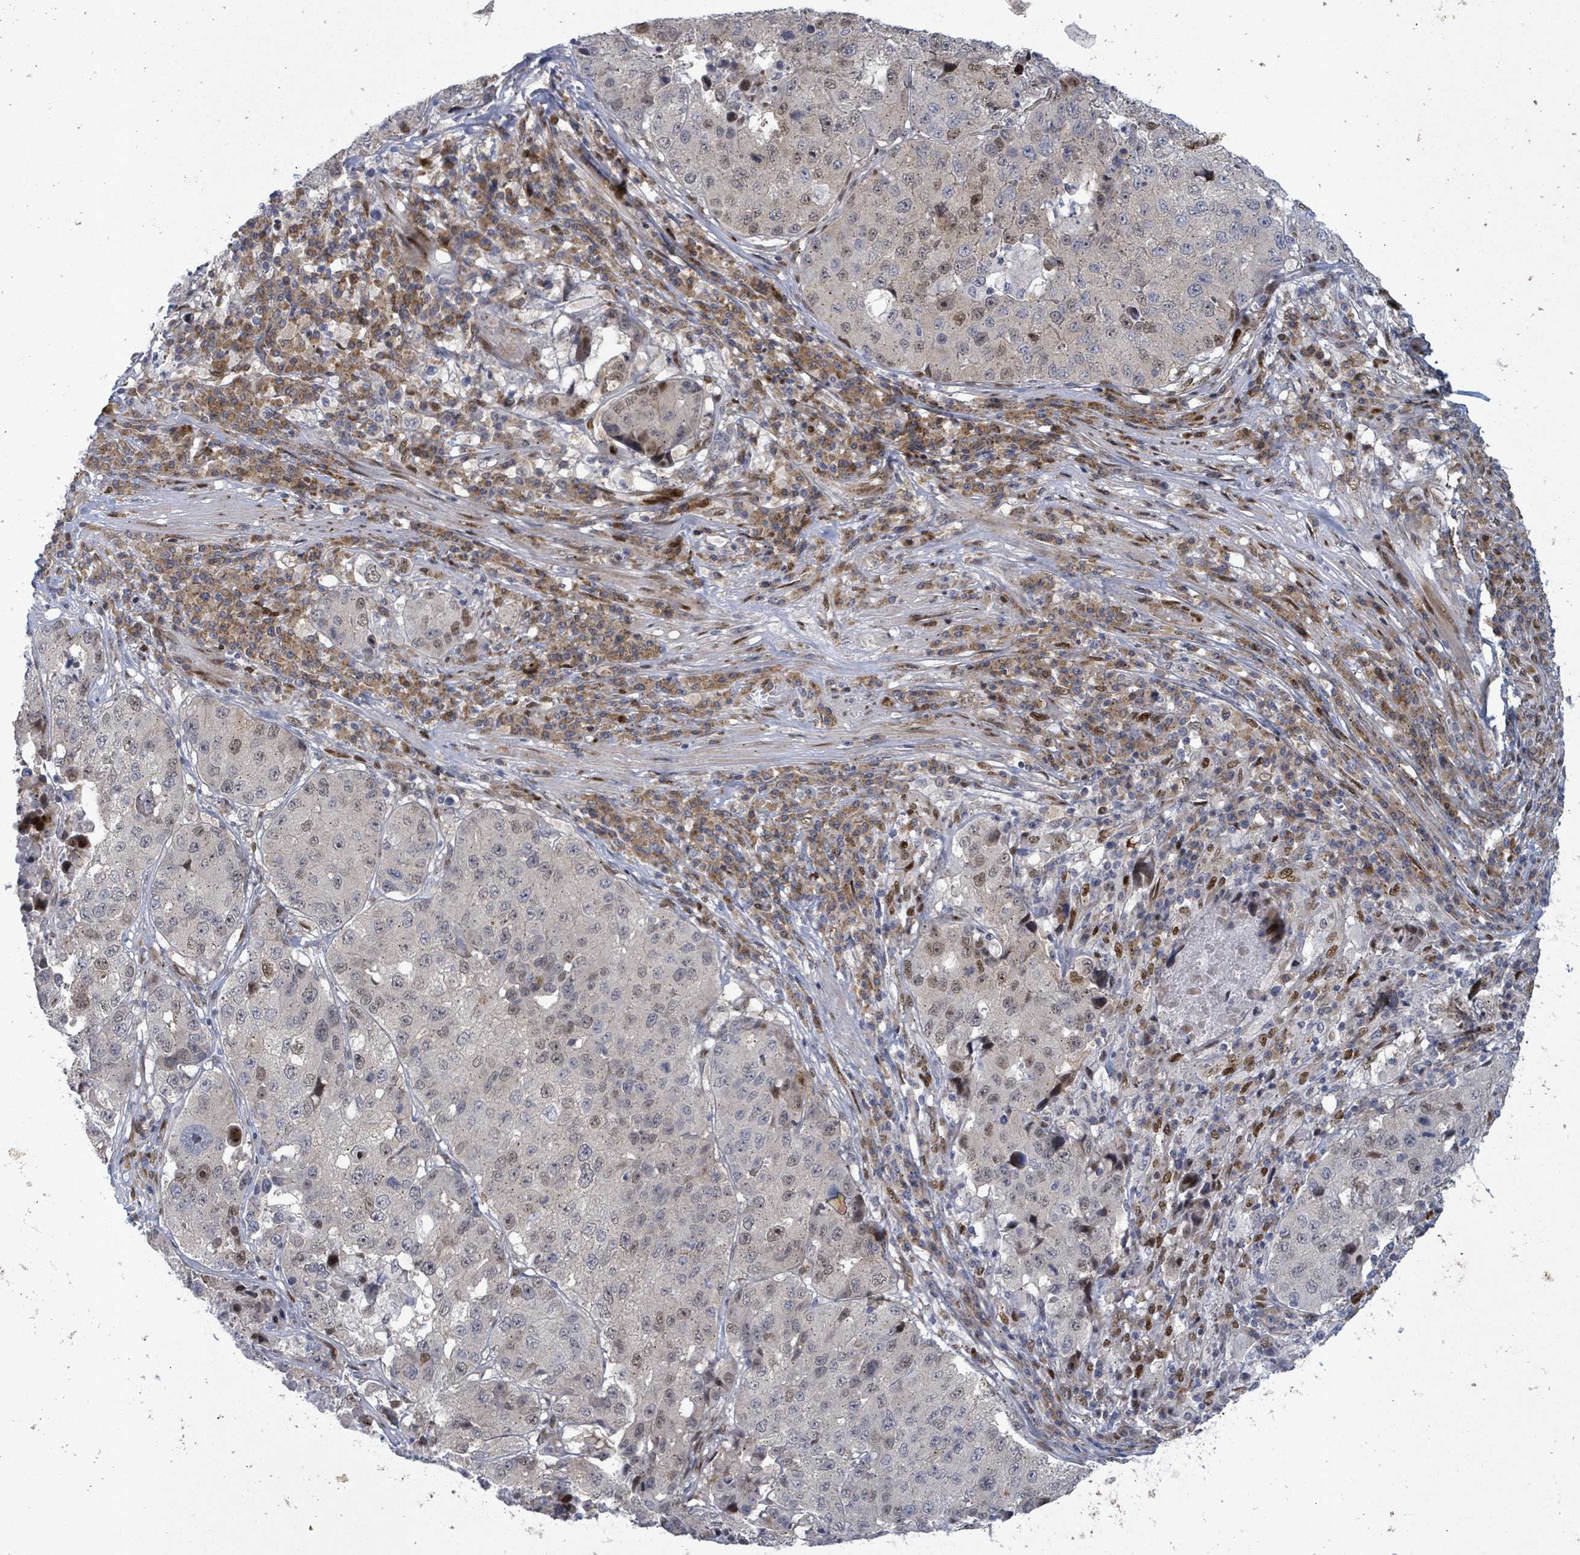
{"staining": {"intensity": "weak", "quantity": "<25%", "location": "nuclear"}, "tissue": "stomach cancer", "cell_type": "Tumor cells", "image_type": "cancer", "snomed": [{"axis": "morphology", "description": "Adenocarcinoma, NOS"}, {"axis": "topography", "description": "Stomach"}], "caption": "An immunohistochemistry (IHC) photomicrograph of stomach cancer is shown. There is no staining in tumor cells of stomach cancer. (Stains: DAB (3,3'-diaminobenzidine) immunohistochemistry with hematoxylin counter stain, Microscopy: brightfield microscopy at high magnification).", "gene": "TUSC1", "patient": {"sex": "male", "age": 71}}